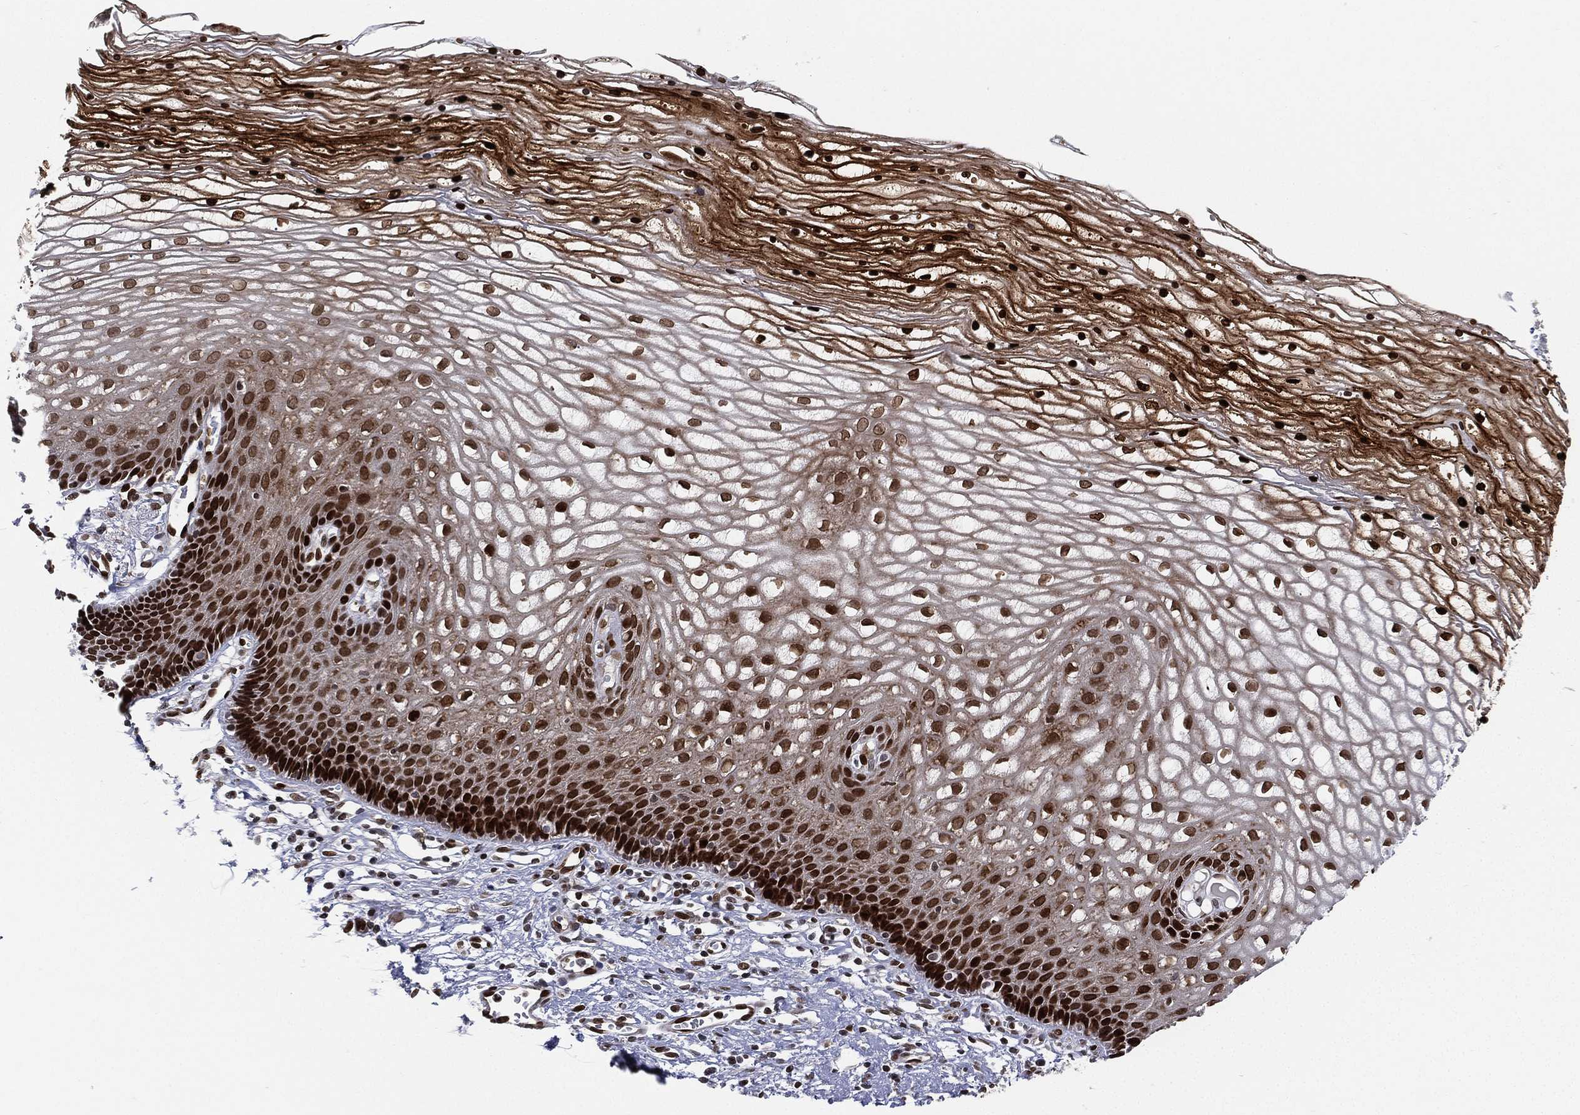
{"staining": {"intensity": "strong", "quantity": ">75%", "location": "nuclear"}, "tissue": "cervix", "cell_type": "Glandular cells", "image_type": "normal", "snomed": [{"axis": "morphology", "description": "Normal tissue, NOS"}, {"axis": "topography", "description": "Cervix"}], "caption": "High-power microscopy captured an immunohistochemistry micrograph of benign cervix, revealing strong nuclear expression in approximately >75% of glandular cells.", "gene": "LMNB1", "patient": {"sex": "female", "age": 35}}